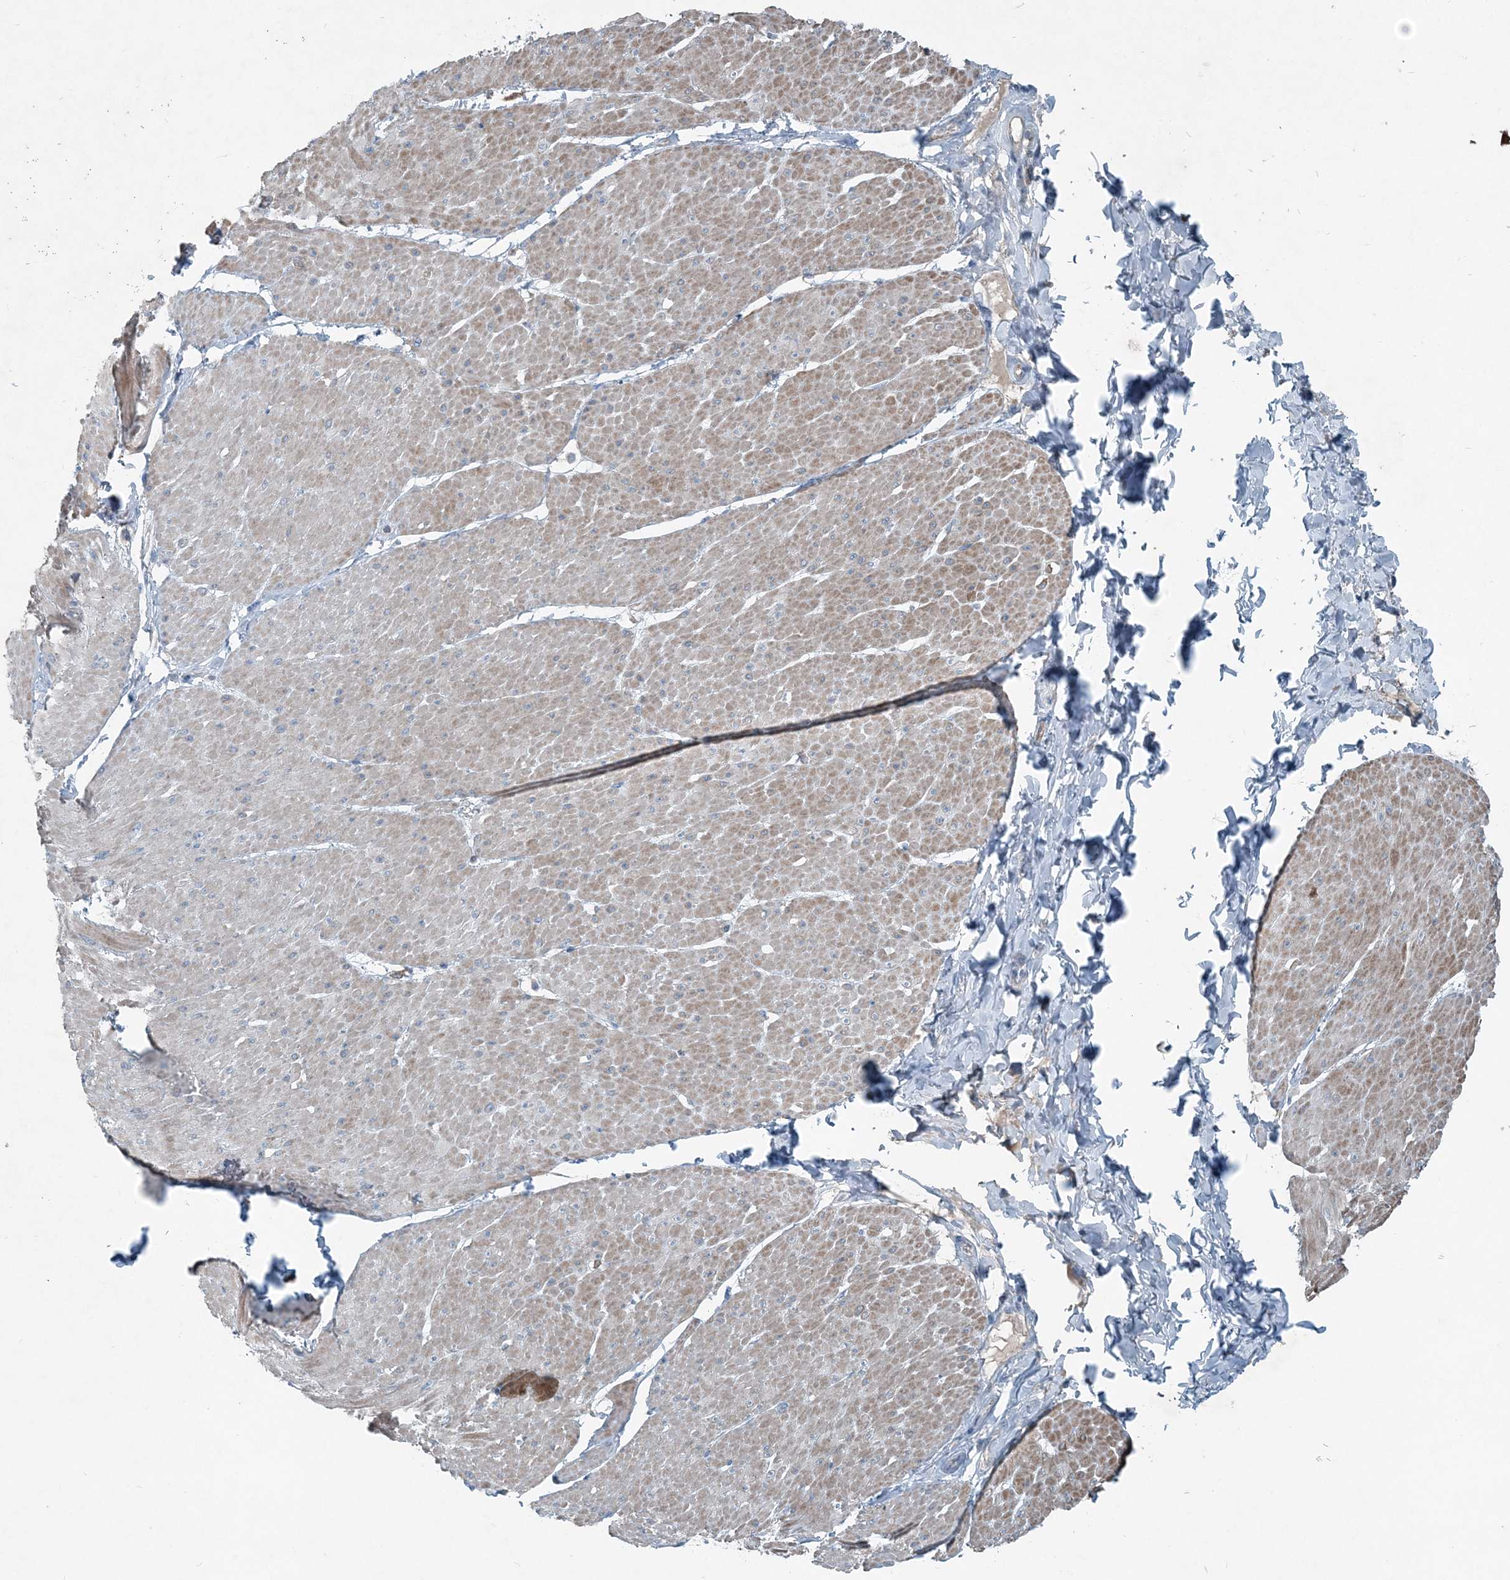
{"staining": {"intensity": "moderate", "quantity": ">75%", "location": "cytoplasmic/membranous"}, "tissue": "smooth muscle", "cell_type": "Smooth muscle cells", "image_type": "normal", "snomed": [{"axis": "morphology", "description": "Urothelial carcinoma, High grade"}, {"axis": "topography", "description": "Urinary bladder"}], "caption": "DAB immunohistochemical staining of benign smooth muscle exhibits moderate cytoplasmic/membranous protein staining in about >75% of smooth muscle cells. (IHC, brightfield microscopy, high magnification).", "gene": "ARMH1", "patient": {"sex": "male", "age": 46}}